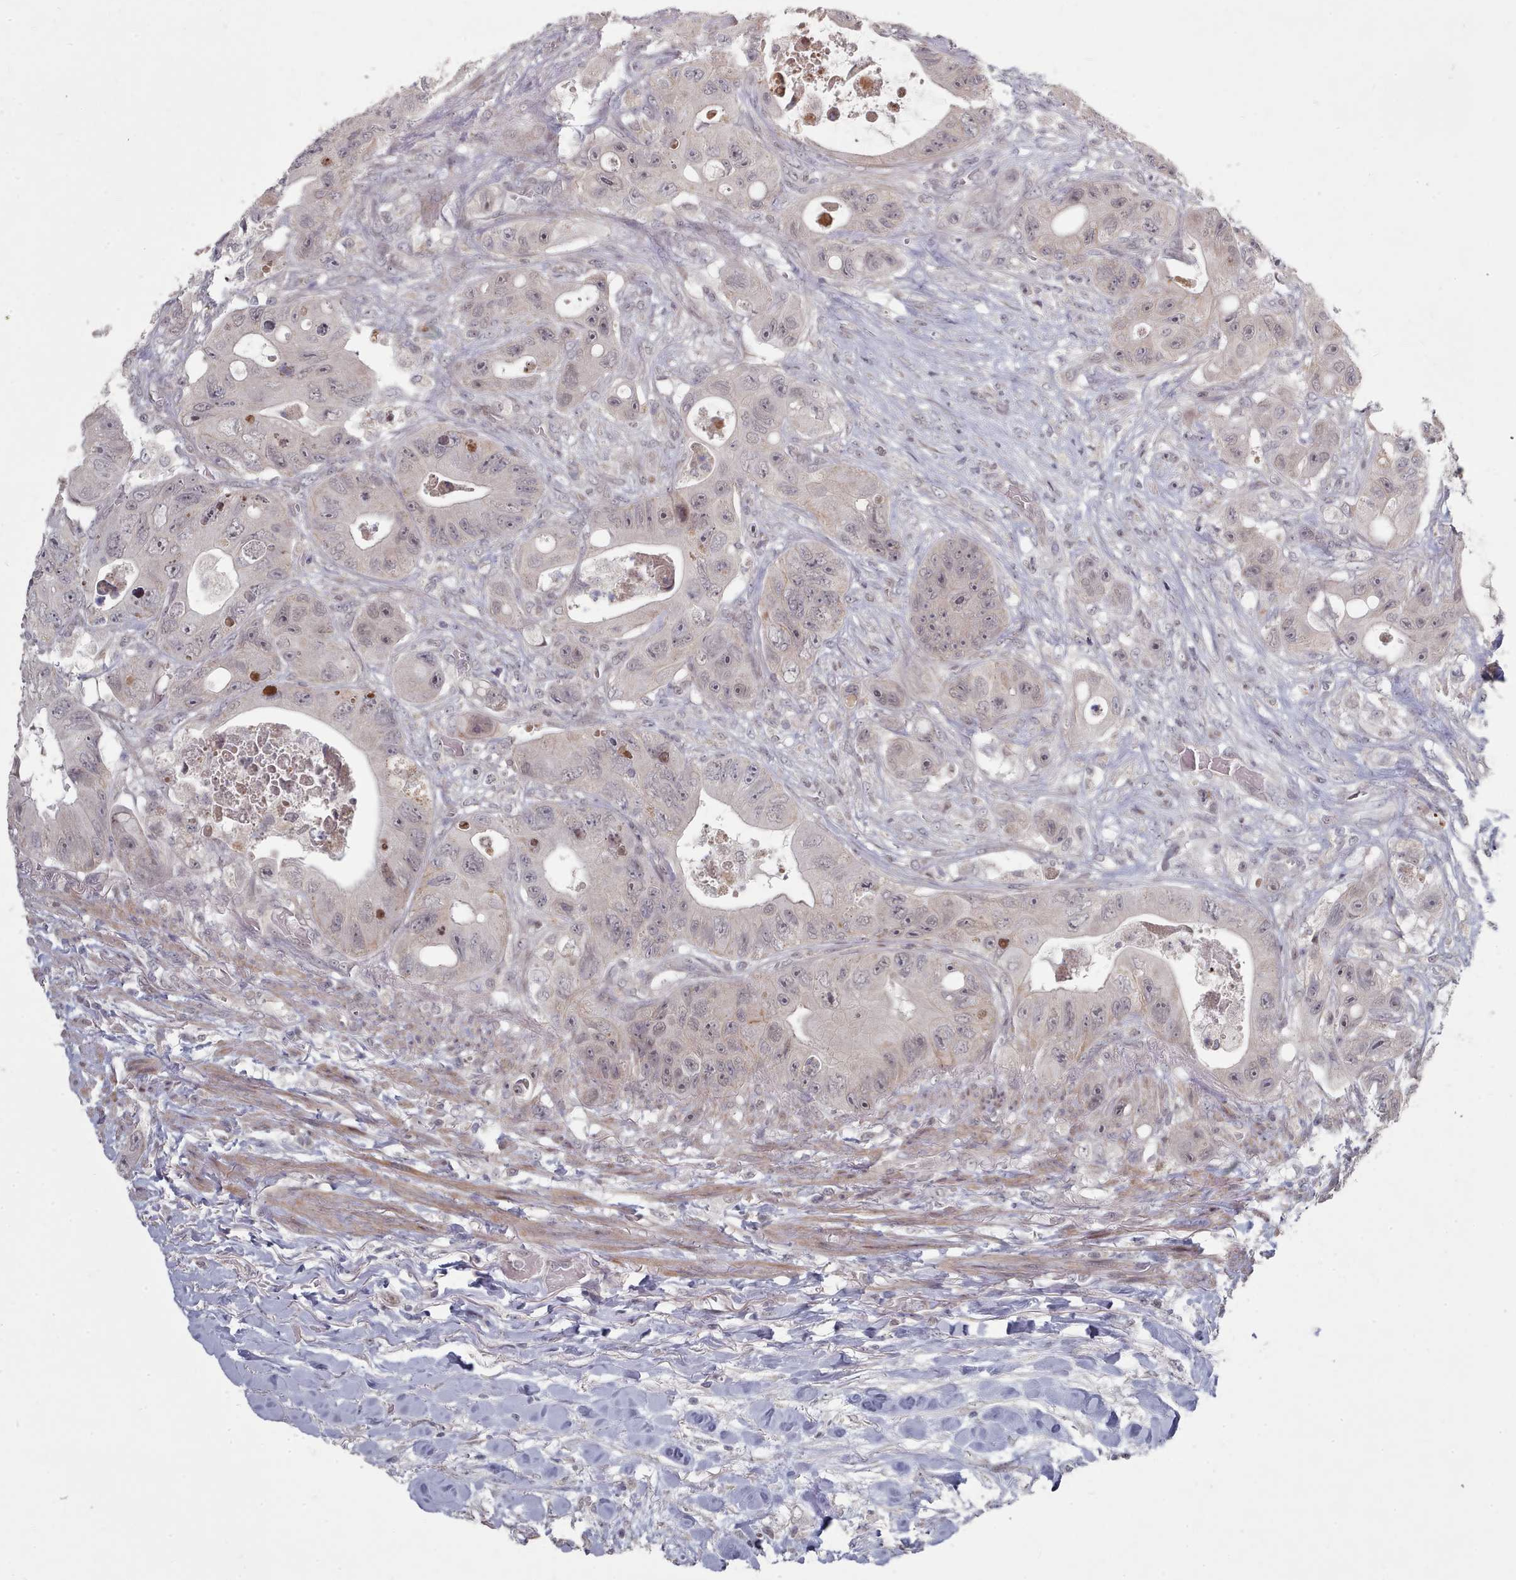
{"staining": {"intensity": "weak", "quantity": "<25%", "location": "nuclear"}, "tissue": "colorectal cancer", "cell_type": "Tumor cells", "image_type": "cancer", "snomed": [{"axis": "morphology", "description": "Adenocarcinoma, NOS"}, {"axis": "topography", "description": "Colon"}], "caption": "Immunohistochemical staining of human colorectal cancer displays no significant expression in tumor cells.", "gene": "CPSF4", "patient": {"sex": "female", "age": 46}}